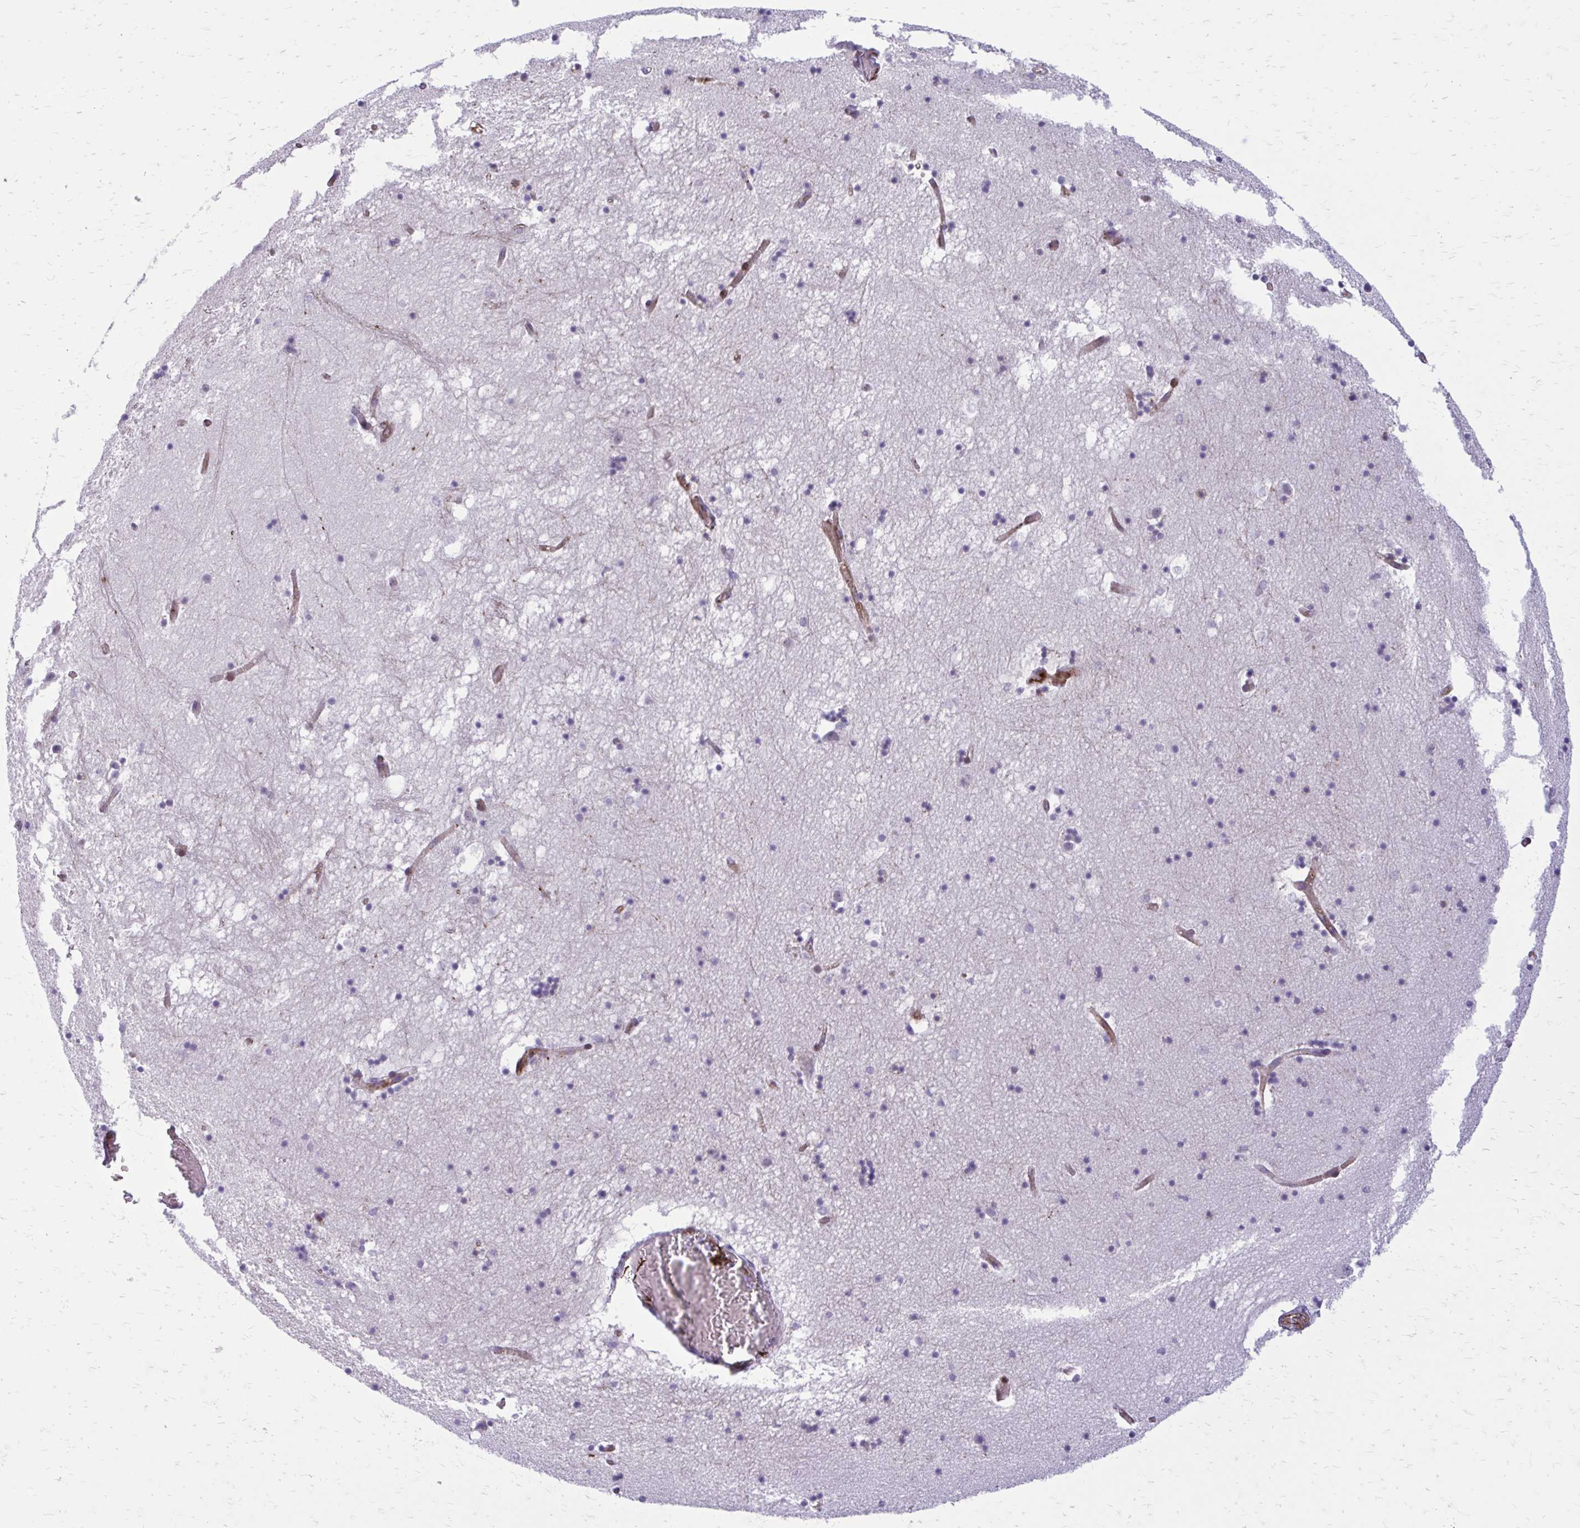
{"staining": {"intensity": "negative", "quantity": "none", "location": "none"}, "tissue": "hippocampus", "cell_type": "Glial cells", "image_type": "normal", "snomed": [{"axis": "morphology", "description": "Normal tissue, NOS"}, {"axis": "topography", "description": "Hippocampus"}], "caption": "Glial cells show no significant protein expression in benign hippocampus.", "gene": "BEND5", "patient": {"sex": "male", "age": 58}}